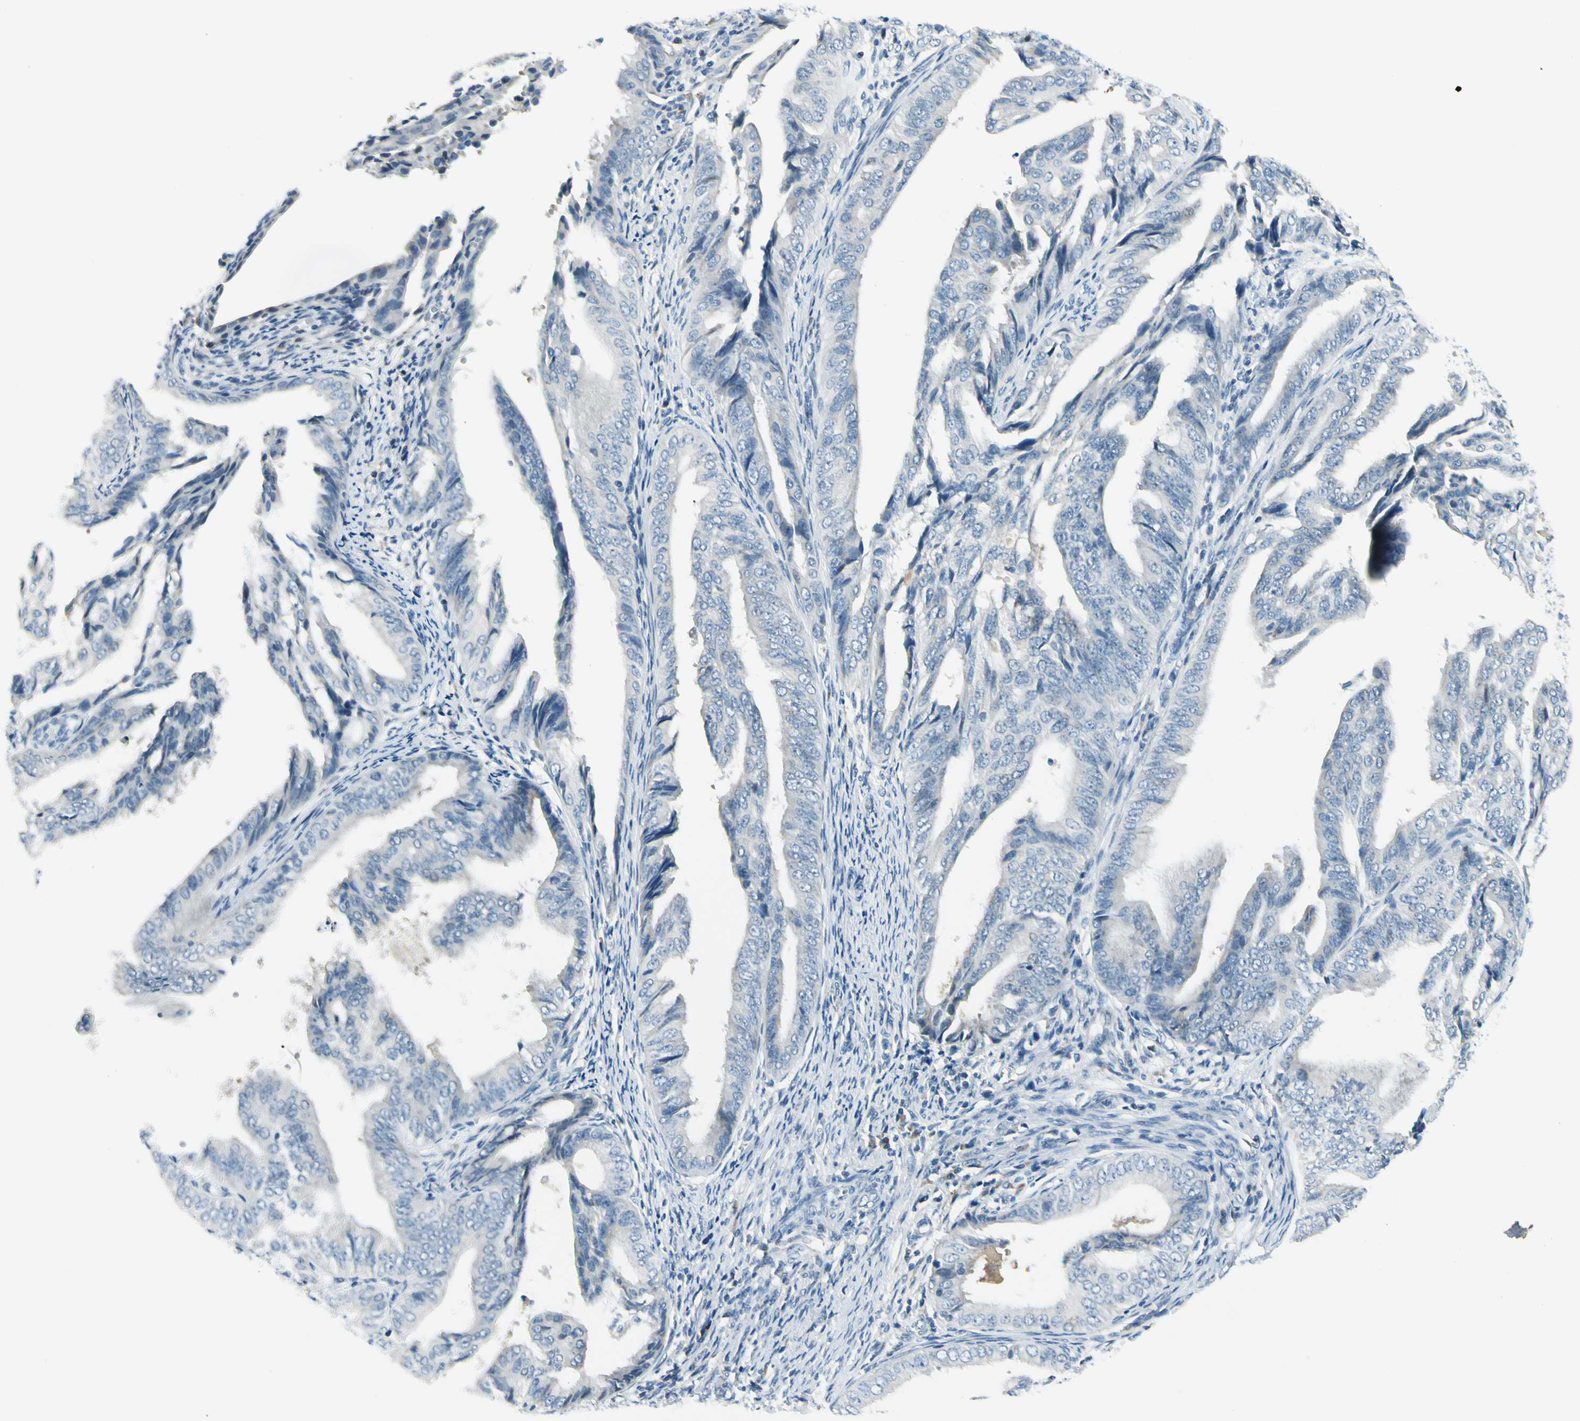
{"staining": {"intensity": "negative", "quantity": "none", "location": "none"}, "tissue": "endometrial cancer", "cell_type": "Tumor cells", "image_type": "cancer", "snomed": [{"axis": "morphology", "description": "Adenocarcinoma, NOS"}, {"axis": "topography", "description": "Endometrium"}], "caption": "There is no significant expression in tumor cells of endometrial adenocarcinoma. (DAB immunohistochemistry (IHC) with hematoxylin counter stain).", "gene": "ZSCAN1", "patient": {"sex": "female", "age": 58}}